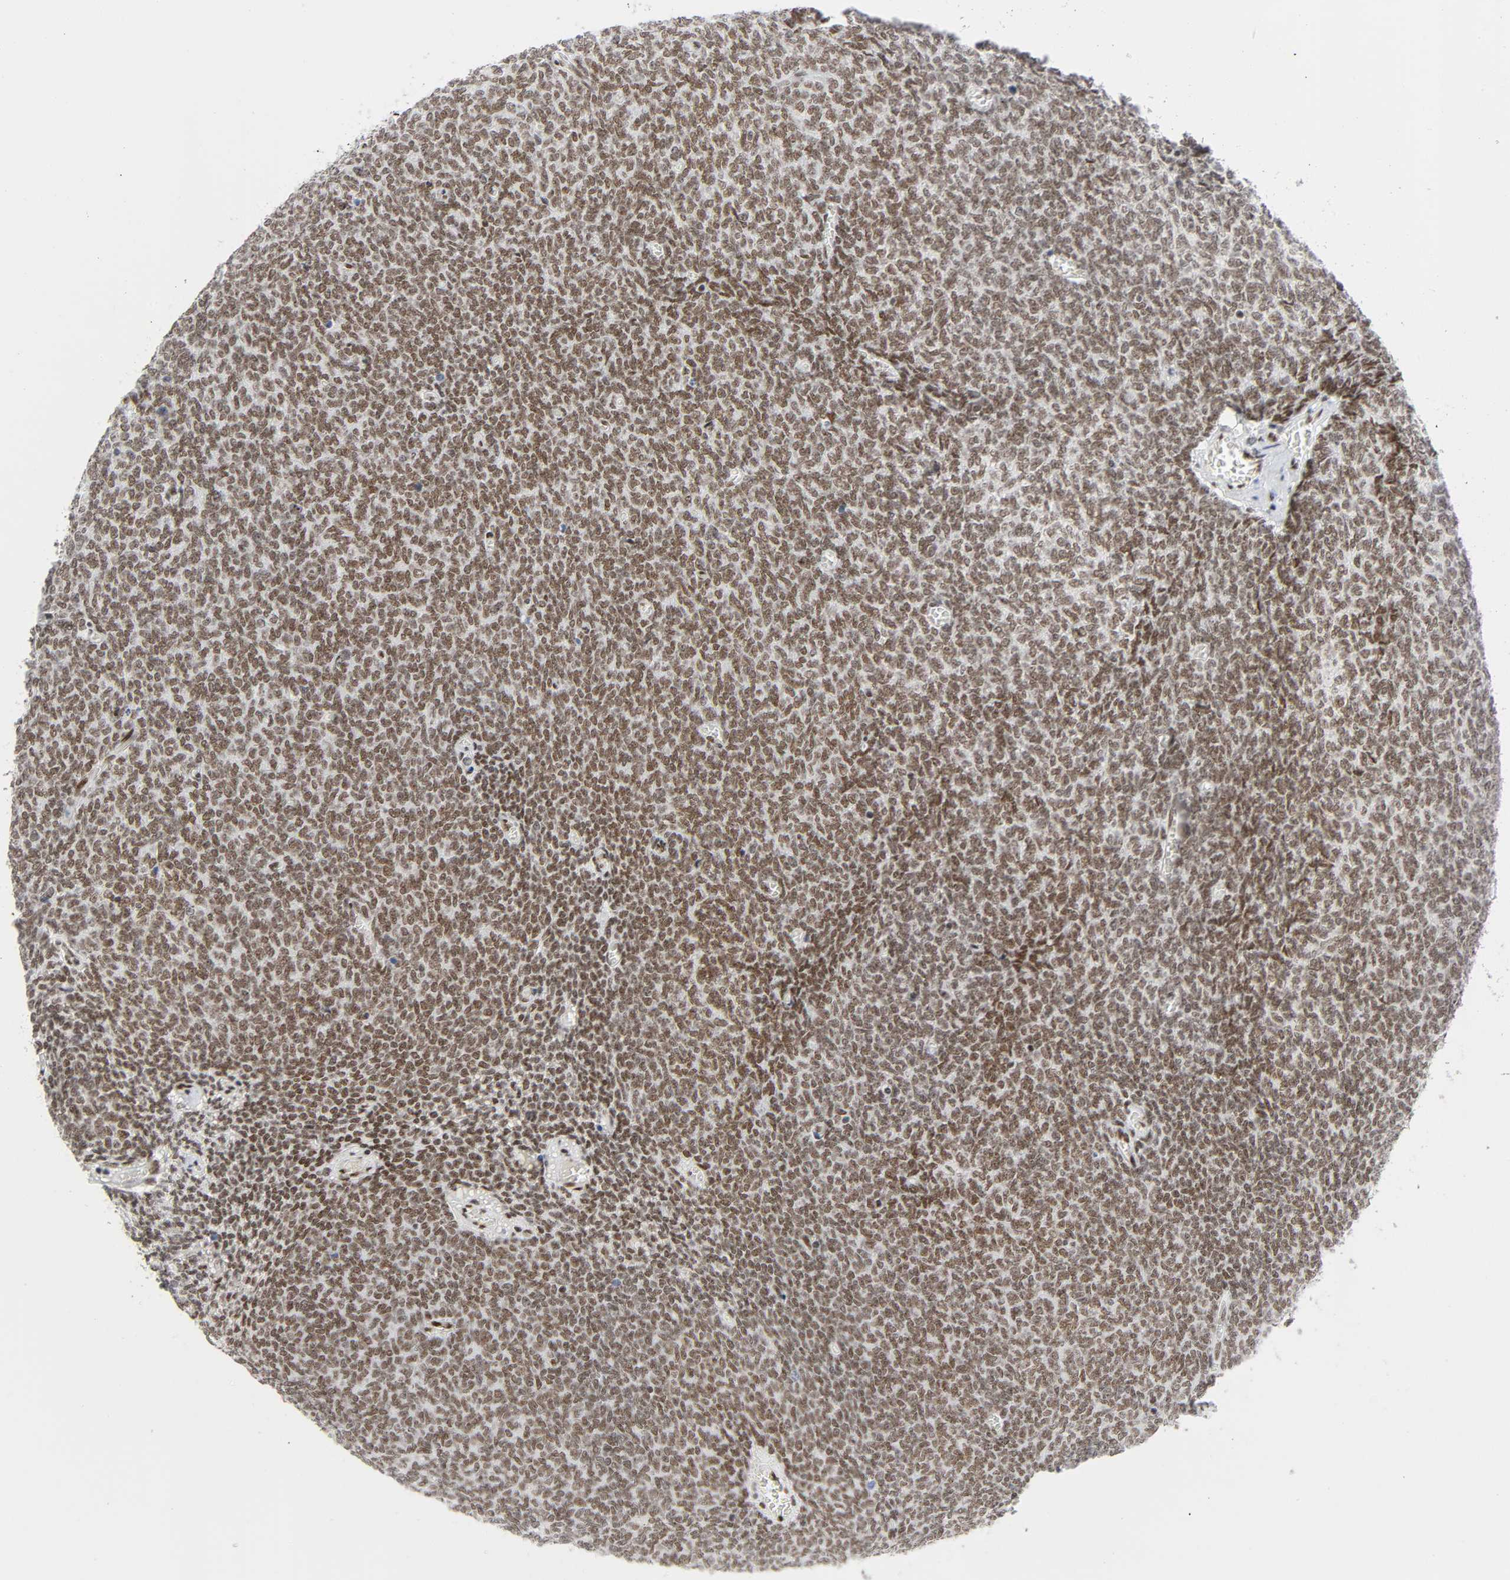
{"staining": {"intensity": "moderate", "quantity": ">75%", "location": "nuclear"}, "tissue": "renal cancer", "cell_type": "Tumor cells", "image_type": "cancer", "snomed": [{"axis": "morphology", "description": "Neoplasm, malignant, NOS"}, {"axis": "topography", "description": "Kidney"}], "caption": "Moderate nuclear protein expression is appreciated in about >75% of tumor cells in renal cancer. Nuclei are stained in blue.", "gene": "HSF1", "patient": {"sex": "male", "age": 28}}